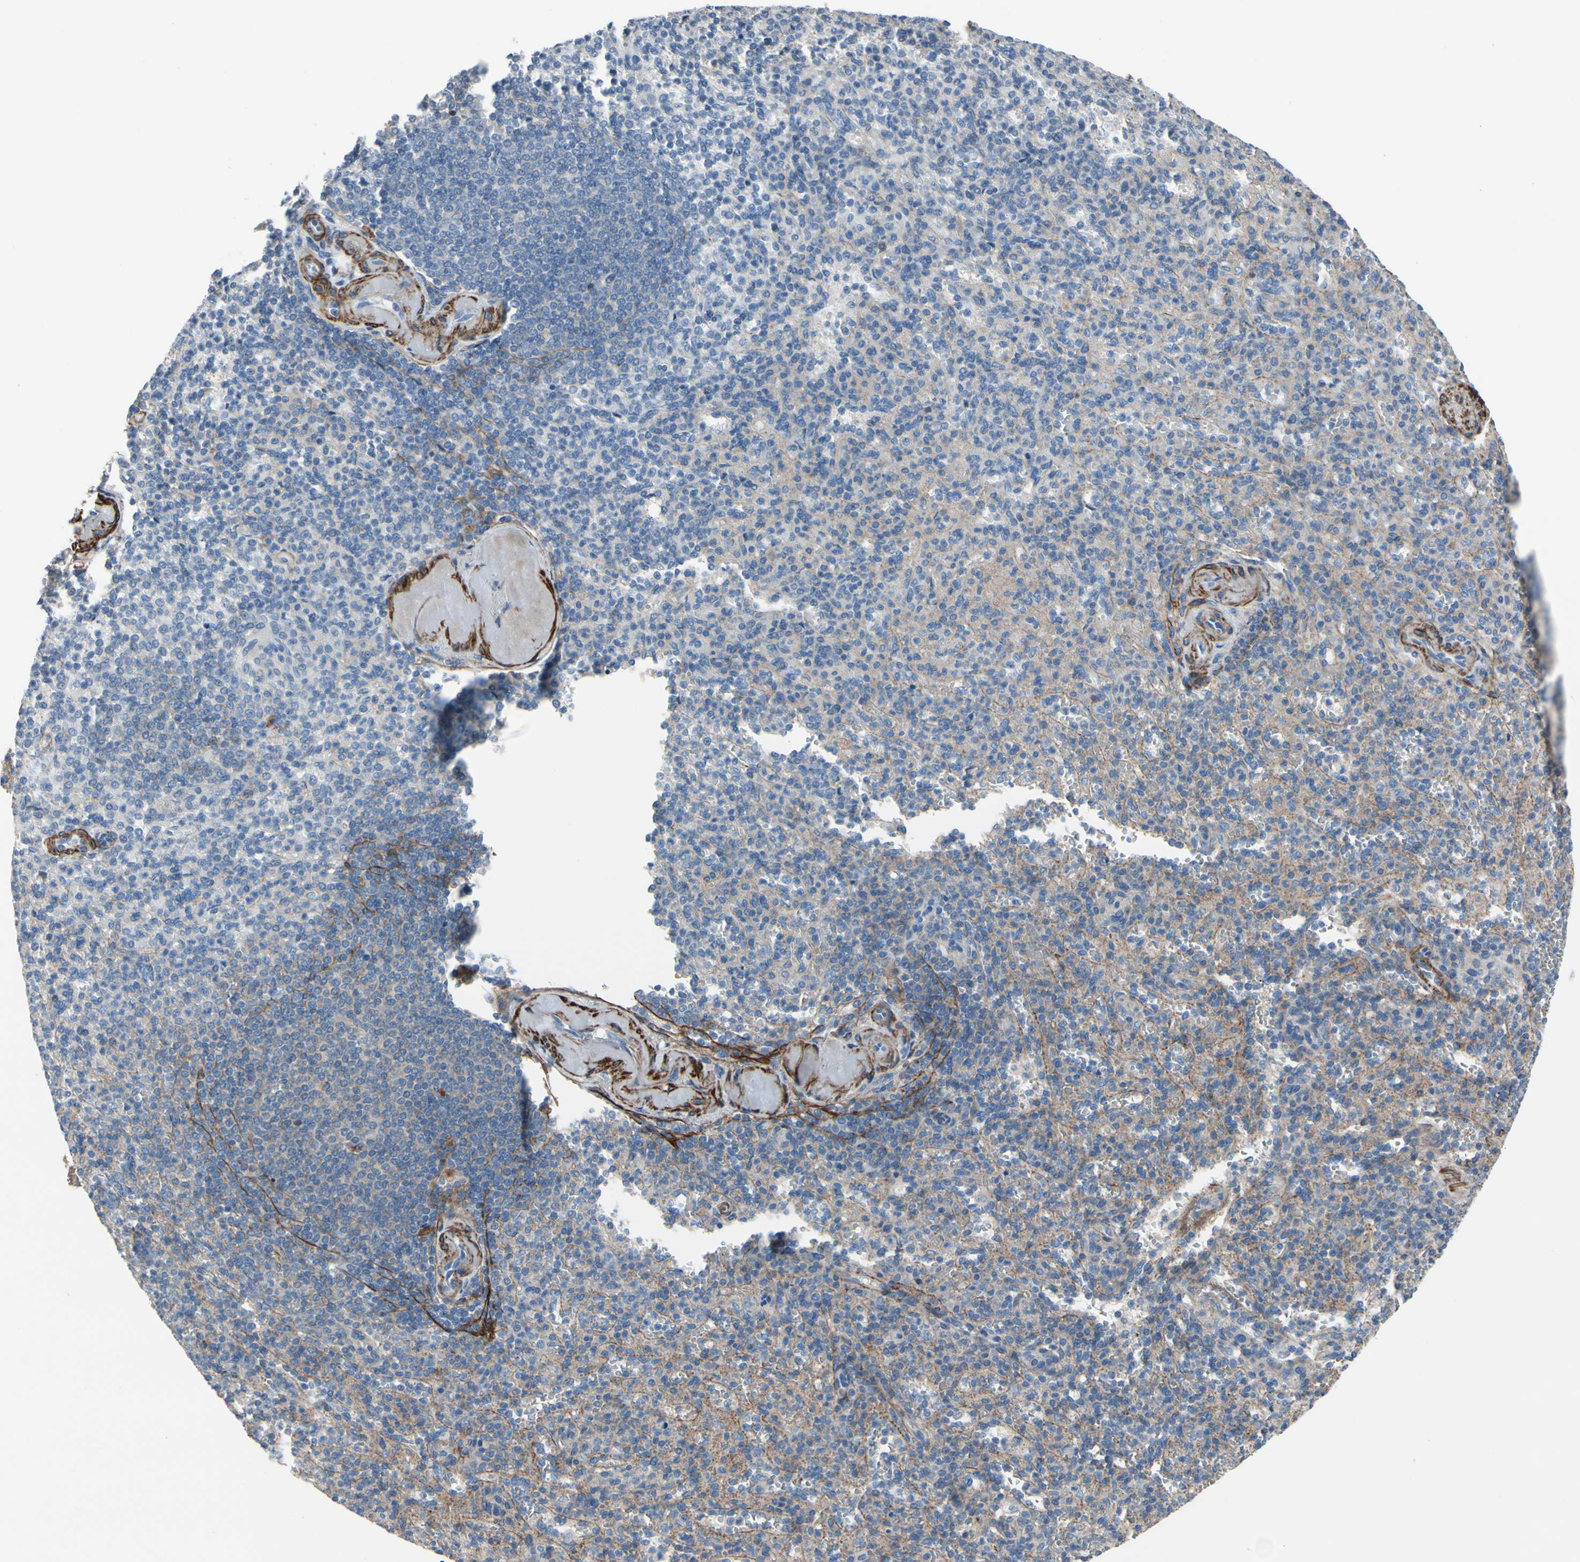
{"staining": {"intensity": "weak", "quantity": "25%-75%", "location": "cytoplasmic/membranous"}, "tissue": "spleen", "cell_type": "Cells in red pulp", "image_type": "normal", "snomed": [{"axis": "morphology", "description": "Normal tissue, NOS"}, {"axis": "topography", "description": "Spleen"}], "caption": "Immunohistochemical staining of unremarkable human spleen demonstrates weak cytoplasmic/membranous protein staining in approximately 25%-75% of cells in red pulp. (Brightfield microscopy of DAB IHC at high magnification).", "gene": "TPM1", "patient": {"sex": "female", "age": 74}}